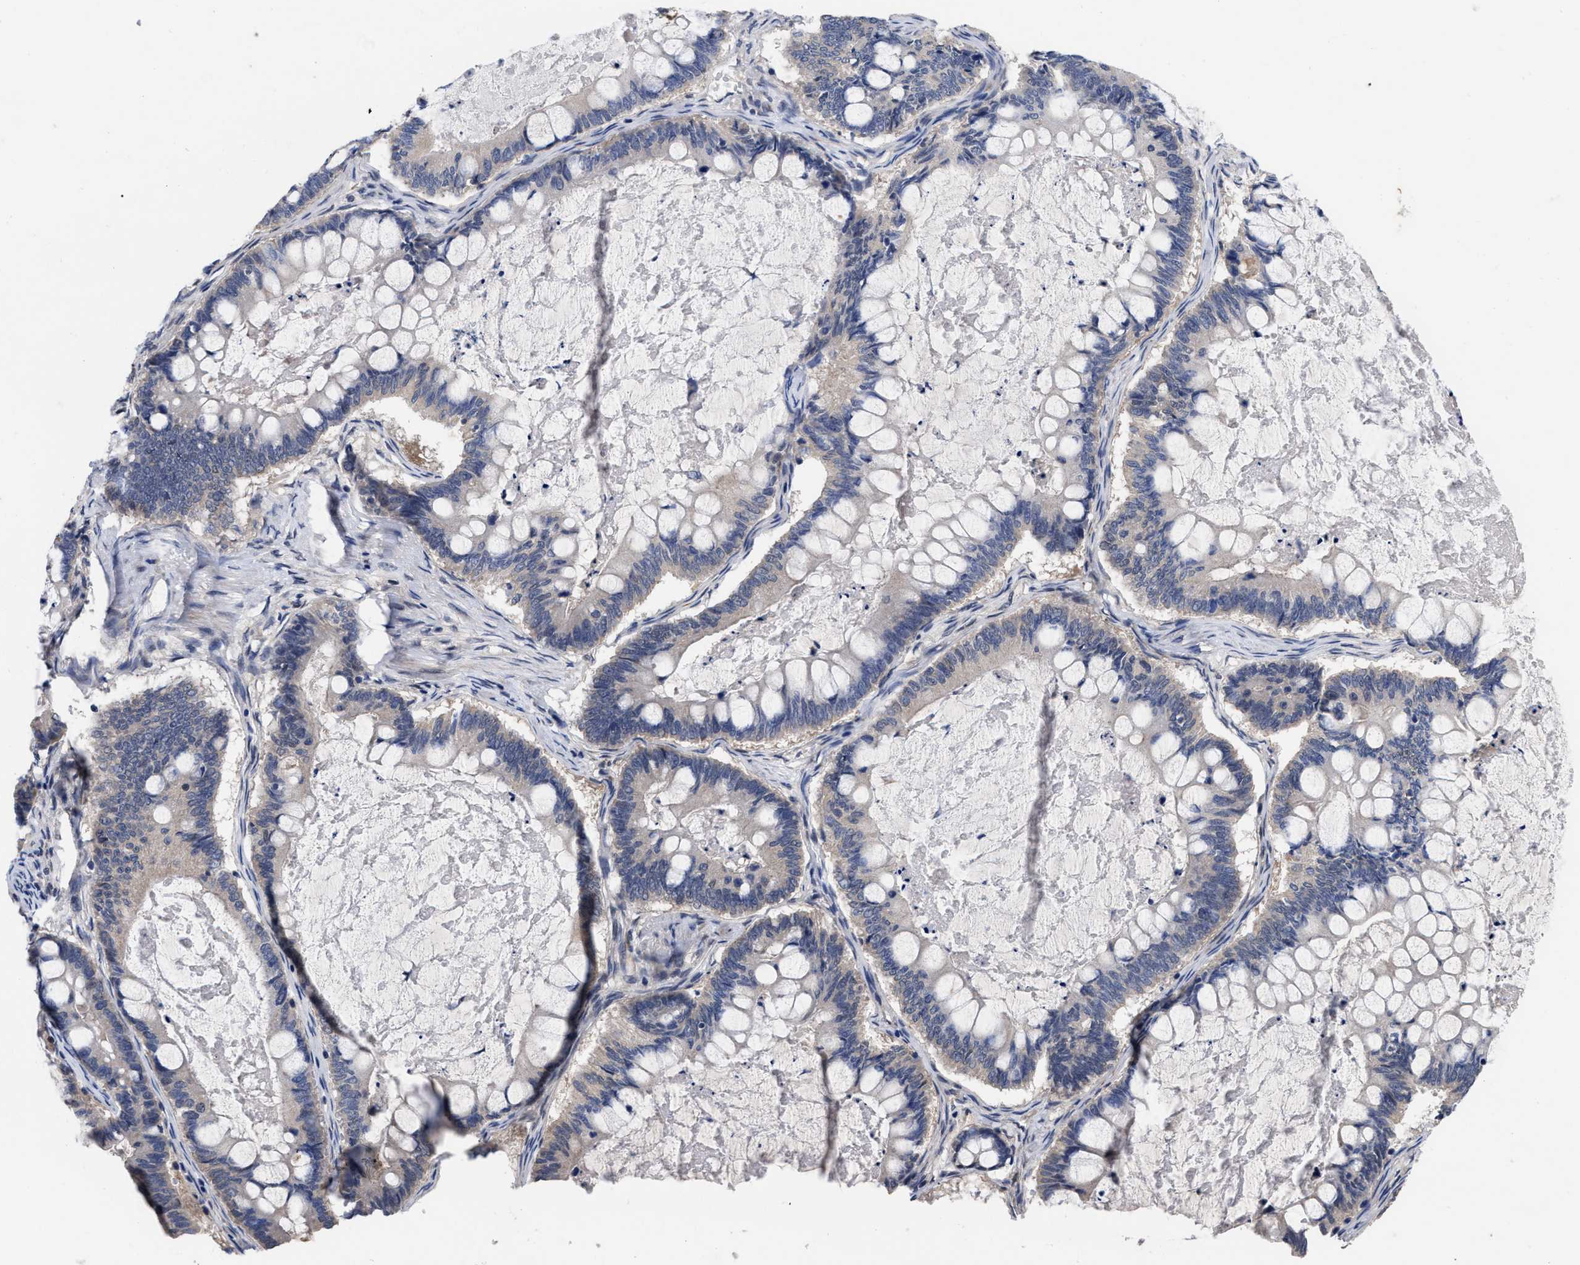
{"staining": {"intensity": "negative", "quantity": "none", "location": "none"}, "tissue": "ovarian cancer", "cell_type": "Tumor cells", "image_type": "cancer", "snomed": [{"axis": "morphology", "description": "Cystadenocarcinoma, mucinous, NOS"}, {"axis": "topography", "description": "Ovary"}], "caption": "Immunohistochemistry histopathology image of neoplastic tissue: ovarian mucinous cystadenocarcinoma stained with DAB reveals no significant protein expression in tumor cells.", "gene": "CCN5", "patient": {"sex": "female", "age": 61}}